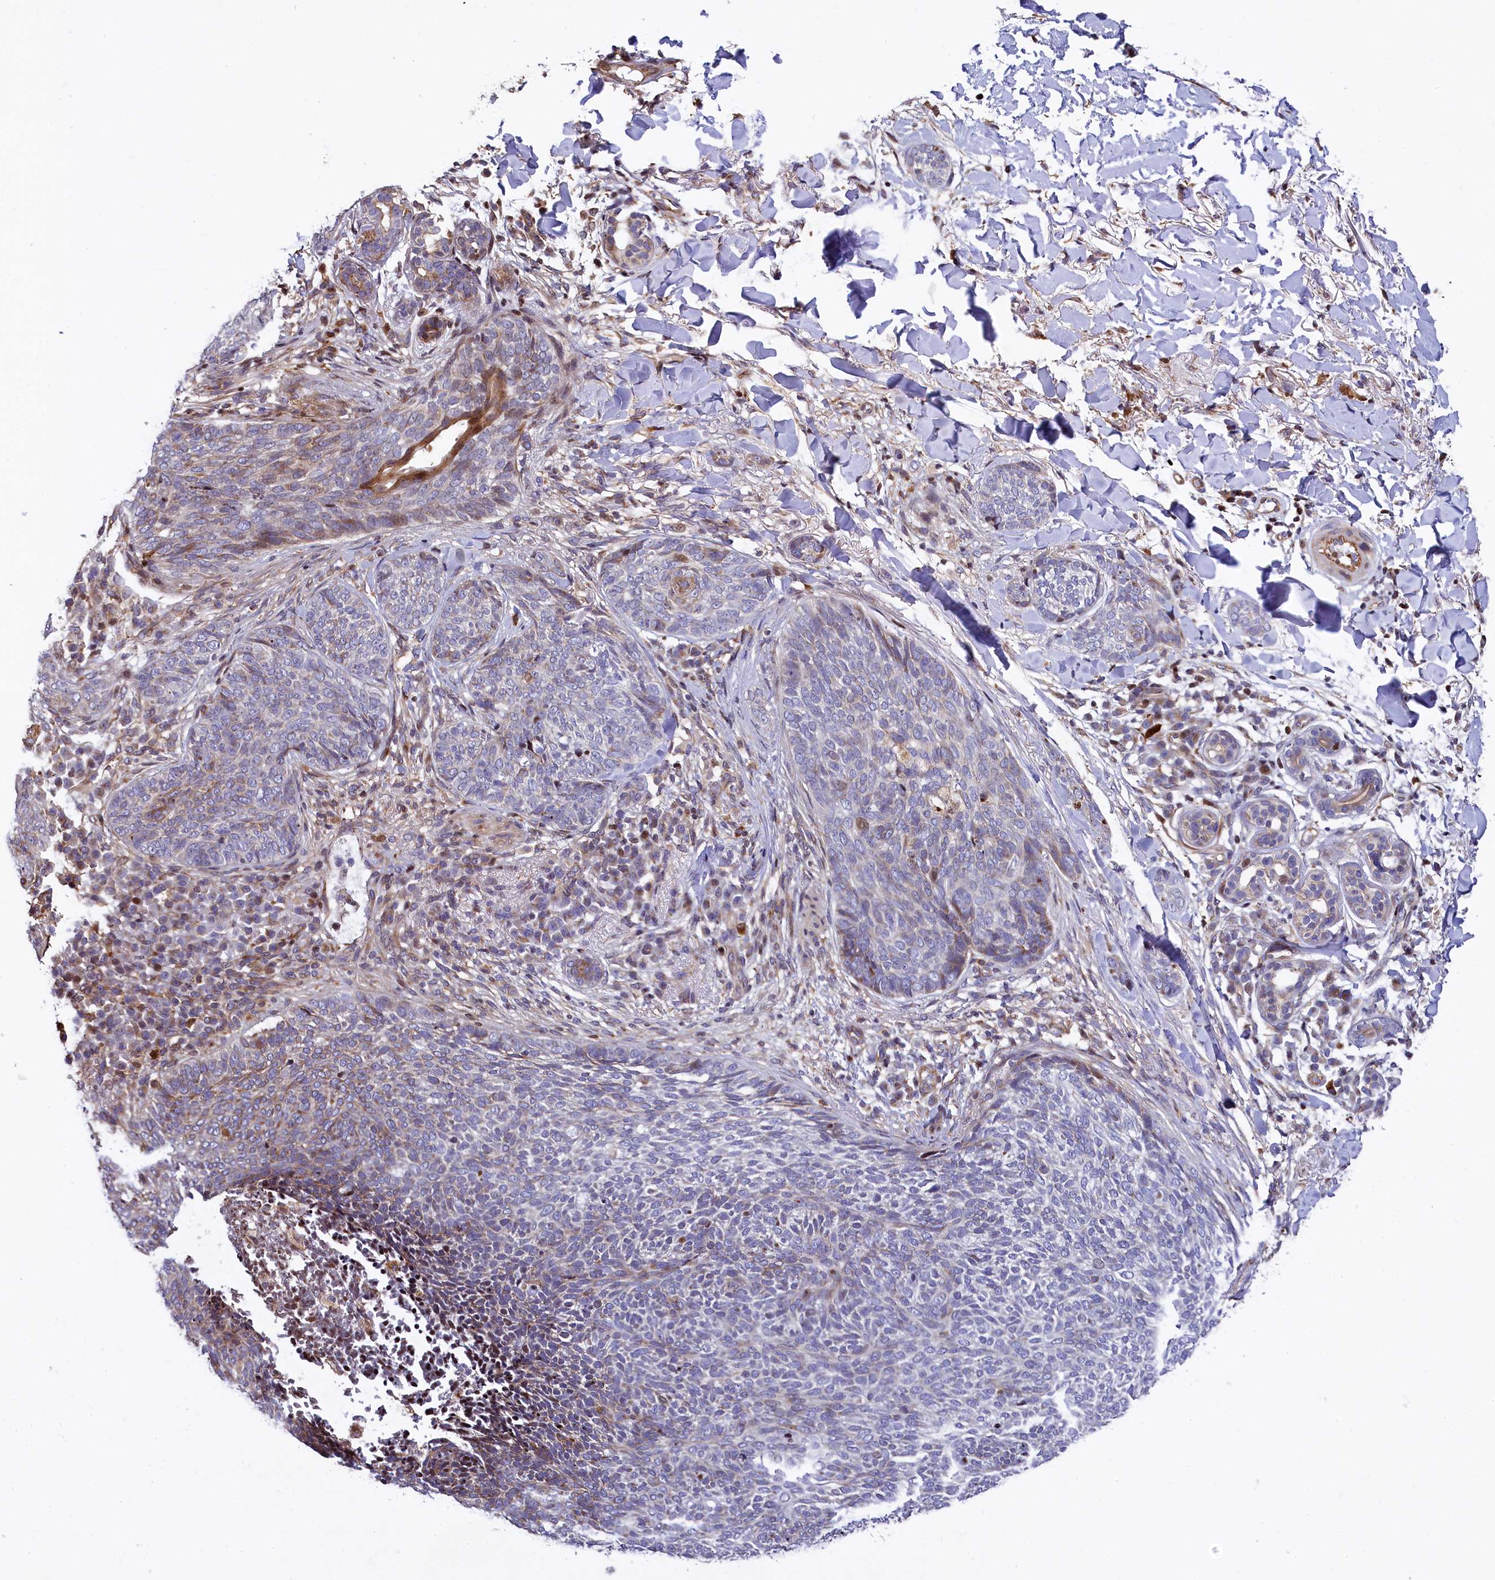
{"staining": {"intensity": "negative", "quantity": "none", "location": "none"}, "tissue": "skin cancer", "cell_type": "Tumor cells", "image_type": "cancer", "snomed": [{"axis": "morphology", "description": "Basal cell carcinoma"}, {"axis": "topography", "description": "Skin"}], "caption": "Immunohistochemistry histopathology image of human skin cancer (basal cell carcinoma) stained for a protein (brown), which demonstrates no staining in tumor cells.", "gene": "TGDS", "patient": {"sex": "male", "age": 85}}